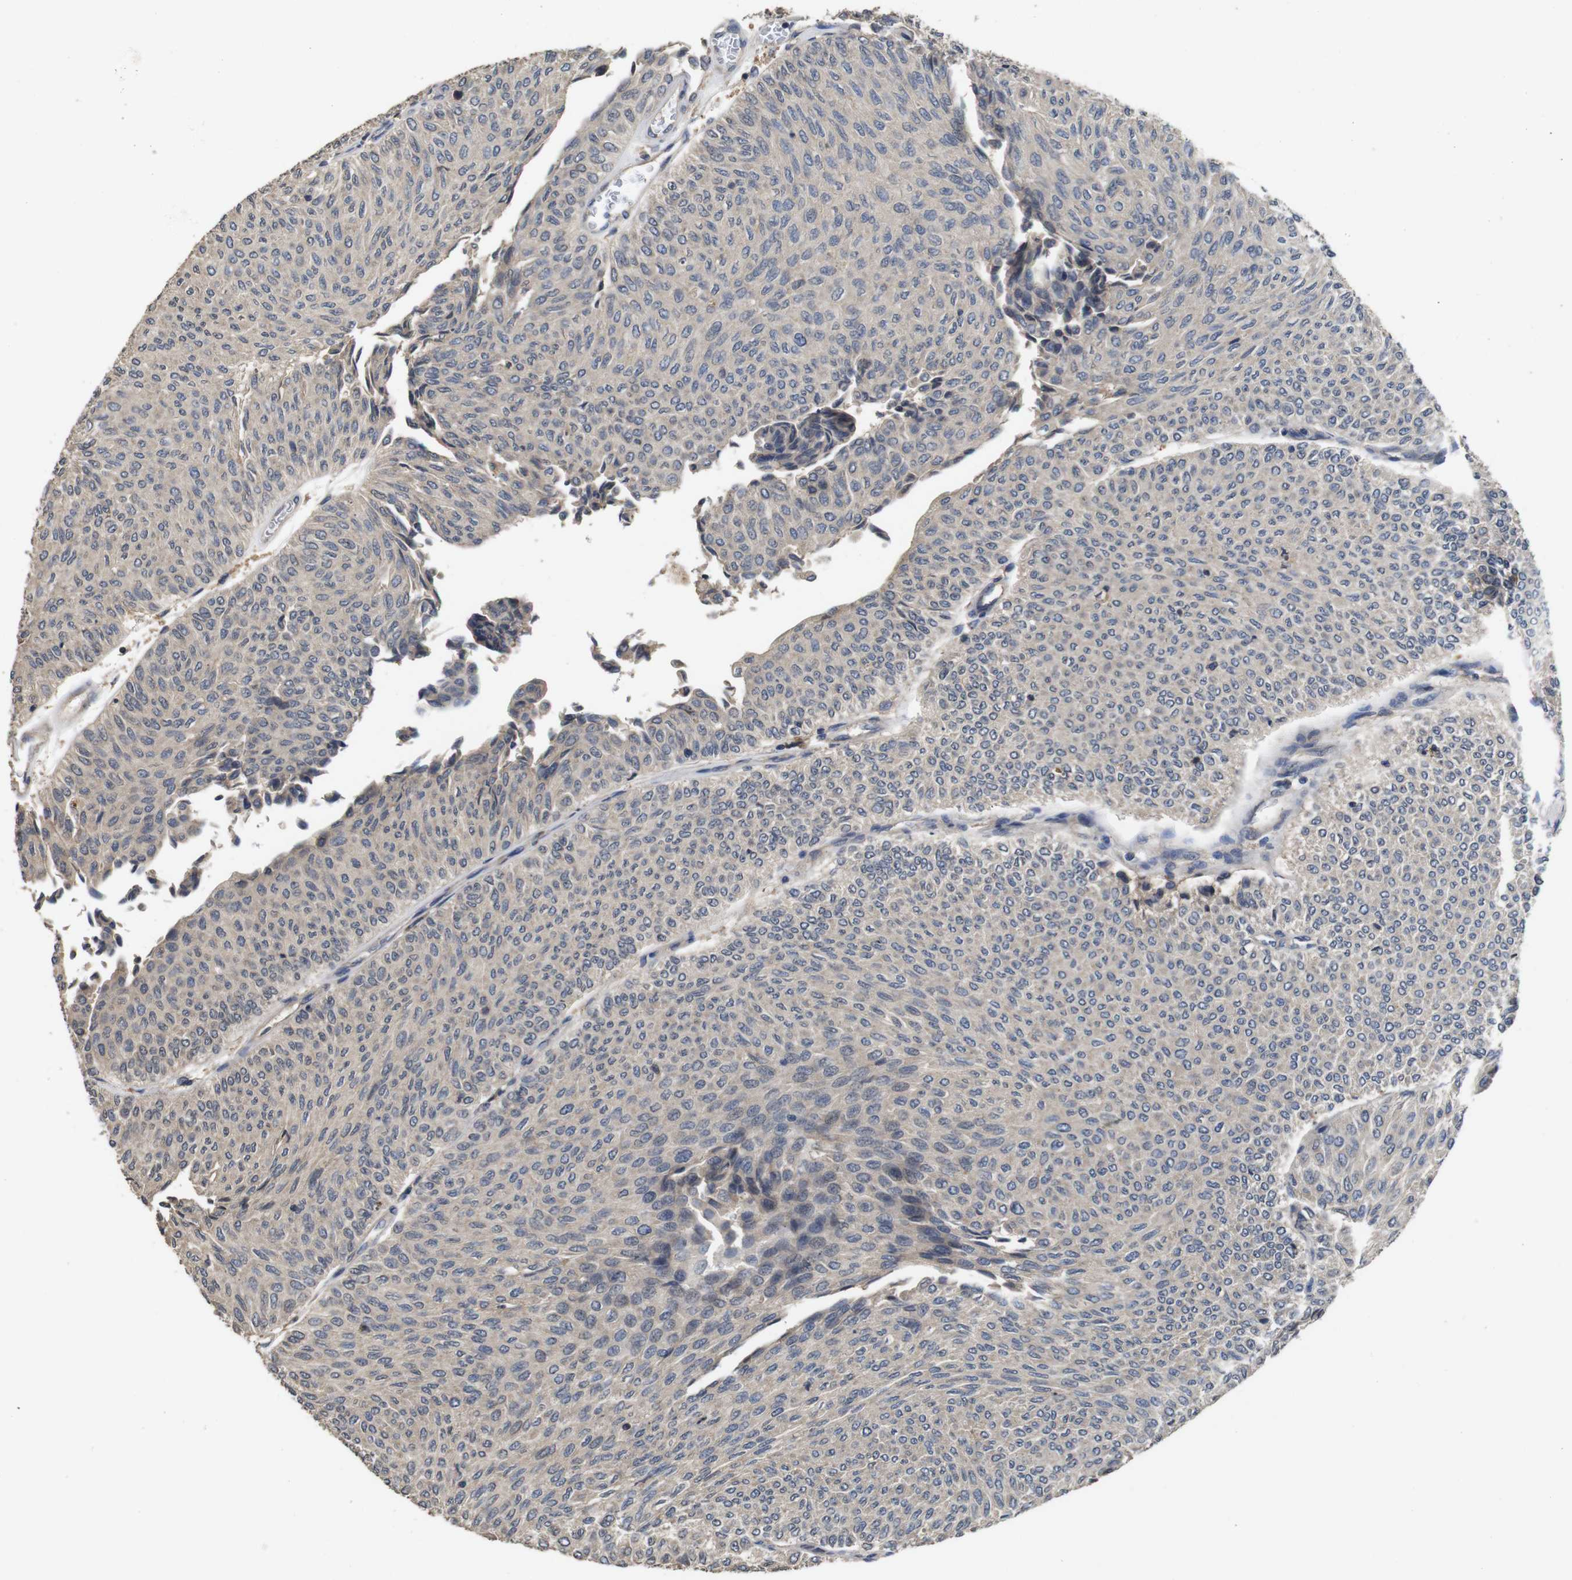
{"staining": {"intensity": "negative", "quantity": "none", "location": "none"}, "tissue": "urothelial cancer", "cell_type": "Tumor cells", "image_type": "cancer", "snomed": [{"axis": "morphology", "description": "Urothelial carcinoma, Low grade"}, {"axis": "topography", "description": "Urinary bladder"}], "caption": "Immunohistochemical staining of urothelial carcinoma (low-grade) displays no significant expression in tumor cells.", "gene": "ARHGAP24", "patient": {"sex": "male", "age": 78}}